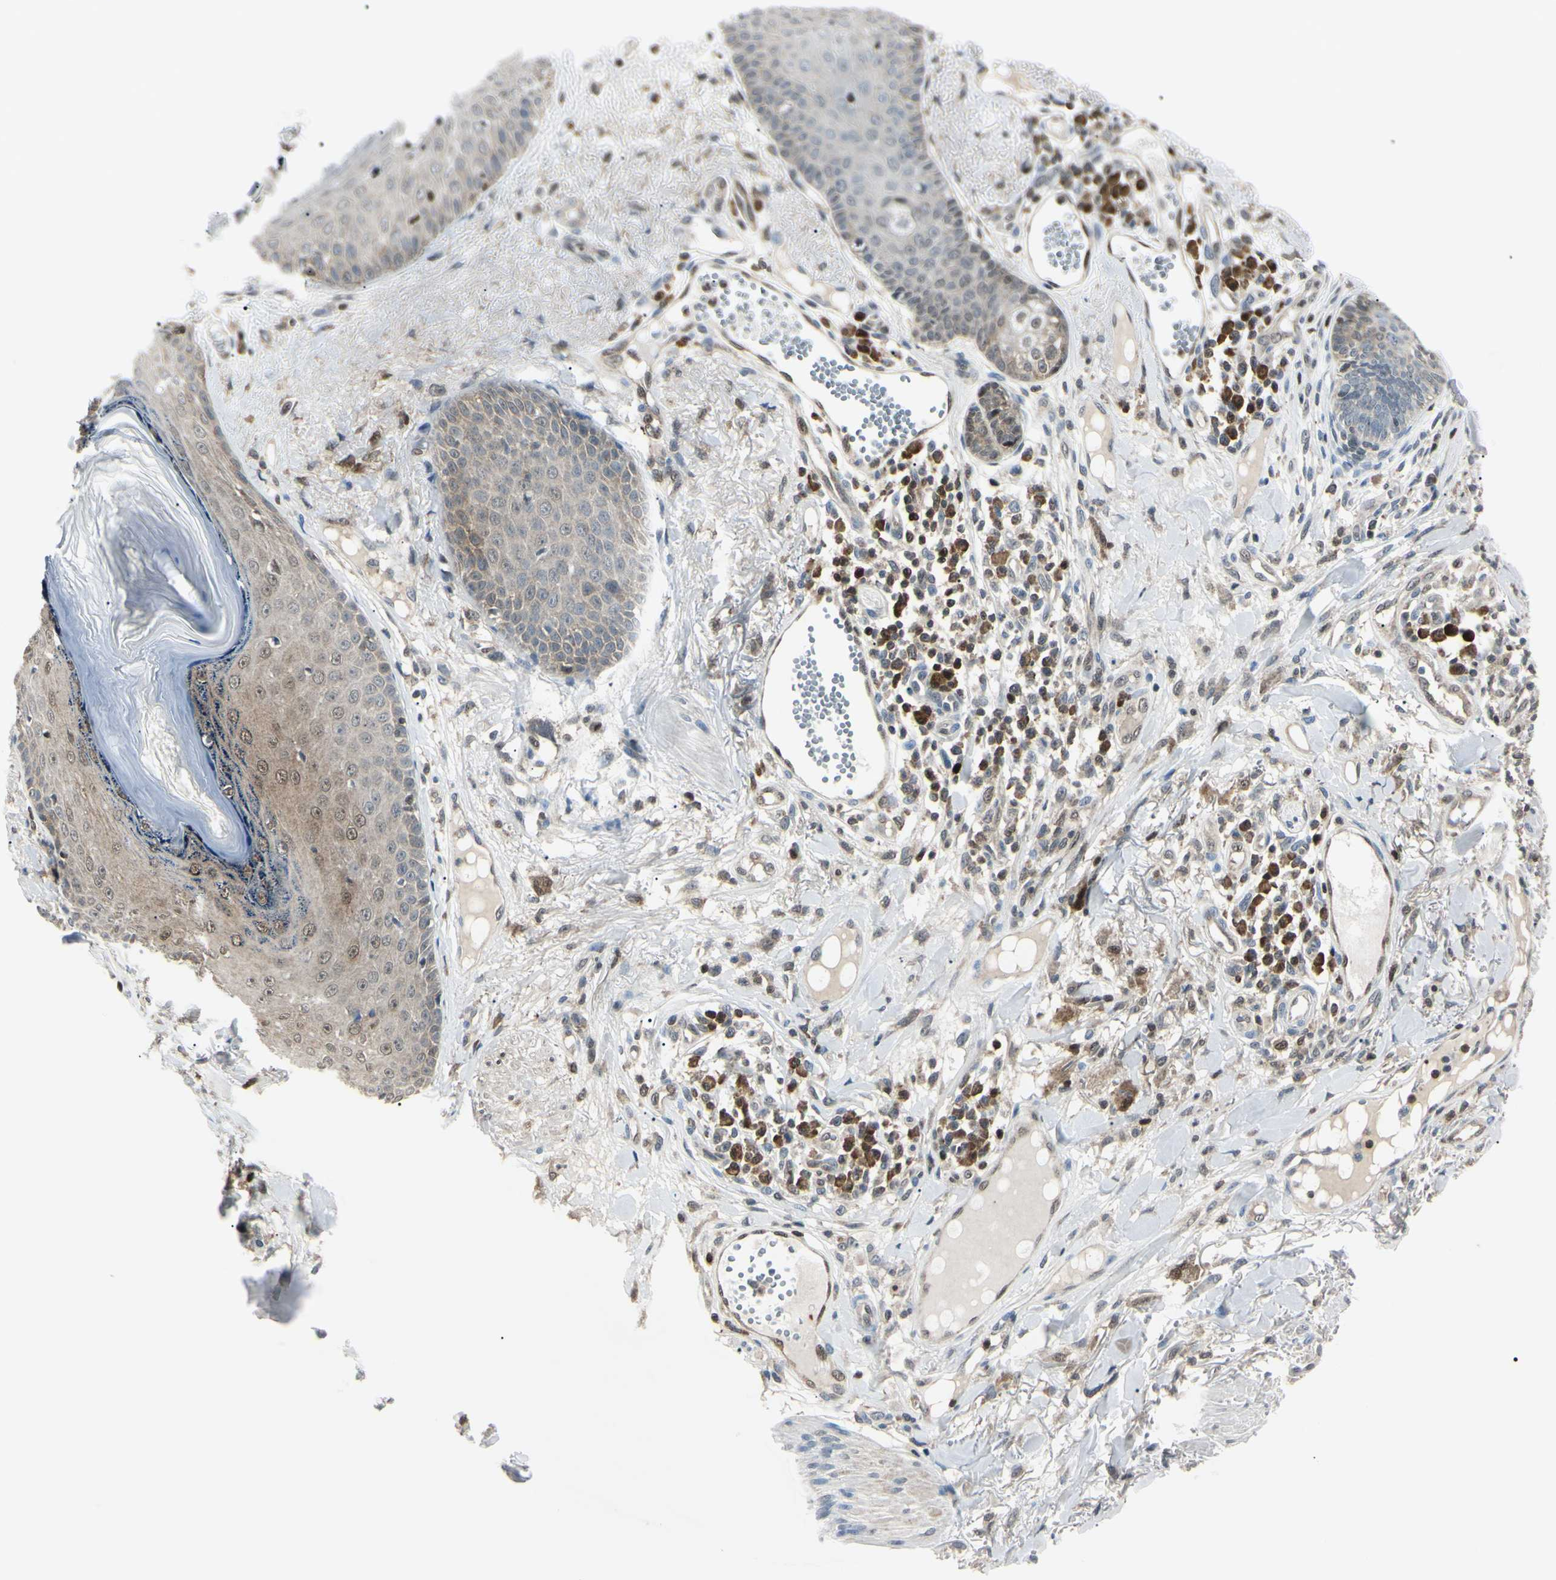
{"staining": {"intensity": "weak", "quantity": "25%-75%", "location": "cytoplasmic/membranous"}, "tissue": "skin cancer", "cell_type": "Tumor cells", "image_type": "cancer", "snomed": [{"axis": "morphology", "description": "Normal tissue, NOS"}, {"axis": "morphology", "description": "Basal cell carcinoma"}, {"axis": "topography", "description": "Skin"}], "caption": "The micrograph shows immunohistochemical staining of basal cell carcinoma (skin). There is weak cytoplasmic/membranous staining is seen in about 25%-75% of tumor cells.", "gene": "PGK1", "patient": {"sex": "male", "age": 52}}